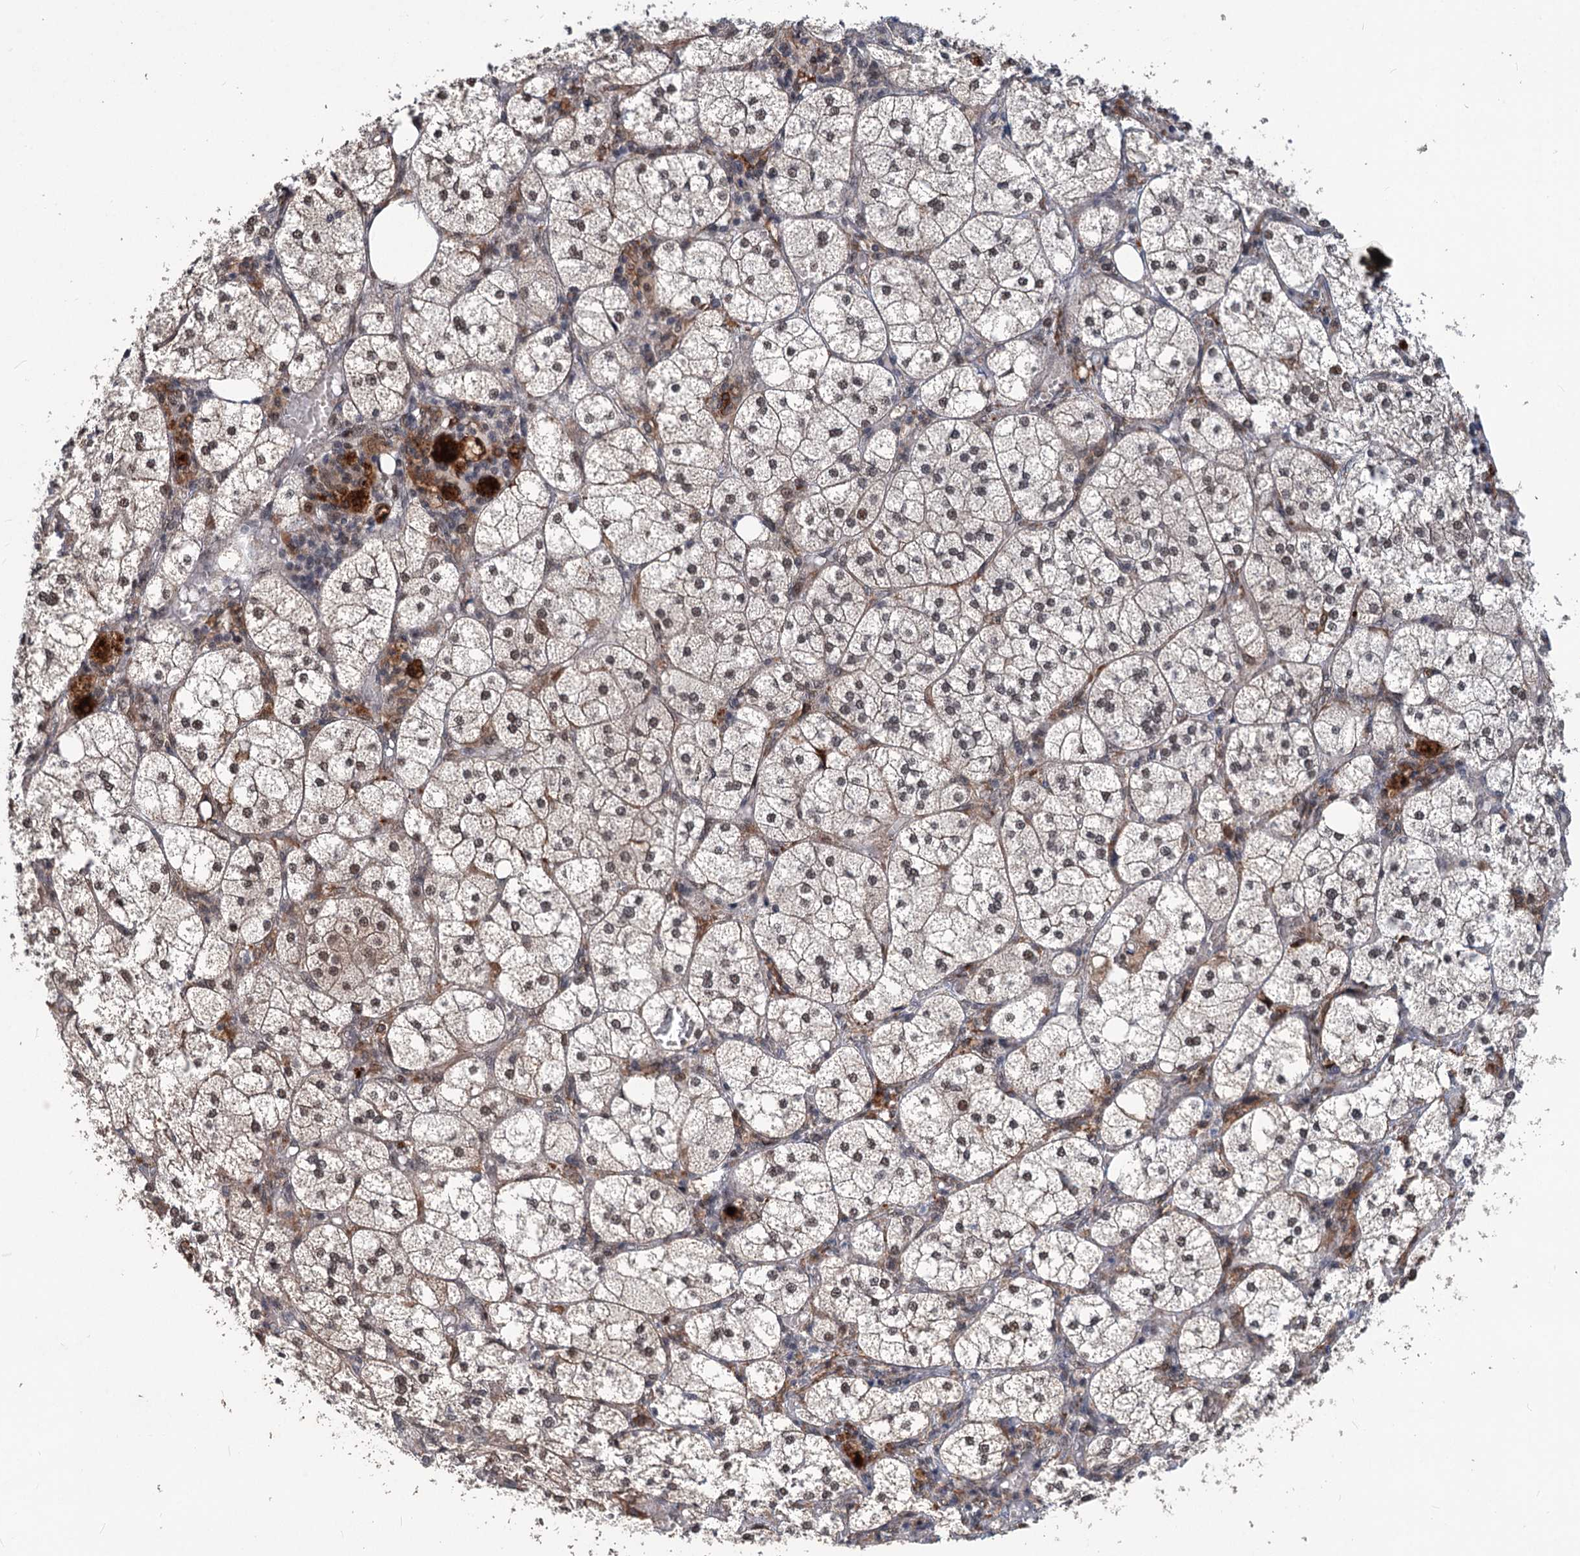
{"staining": {"intensity": "moderate", "quantity": "25%-75%", "location": "cytoplasmic/membranous,nuclear"}, "tissue": "adrenal gland", "cell_type": "Glandular cells", "image_type": "normal", "snomed": [{"axis": "morphology", "description": "Normal tissue, NOS"}, {"axis": "topography", "description": "Adrenal gland"}], "caption": "A photomicrograph of human adrenal gland stained for a protein shows moderate cytoplasmic/membranous,nuclear brown staining in glandular cells.", "gene": "PHF8", "patient": {"sex": "female", "age": 61}}